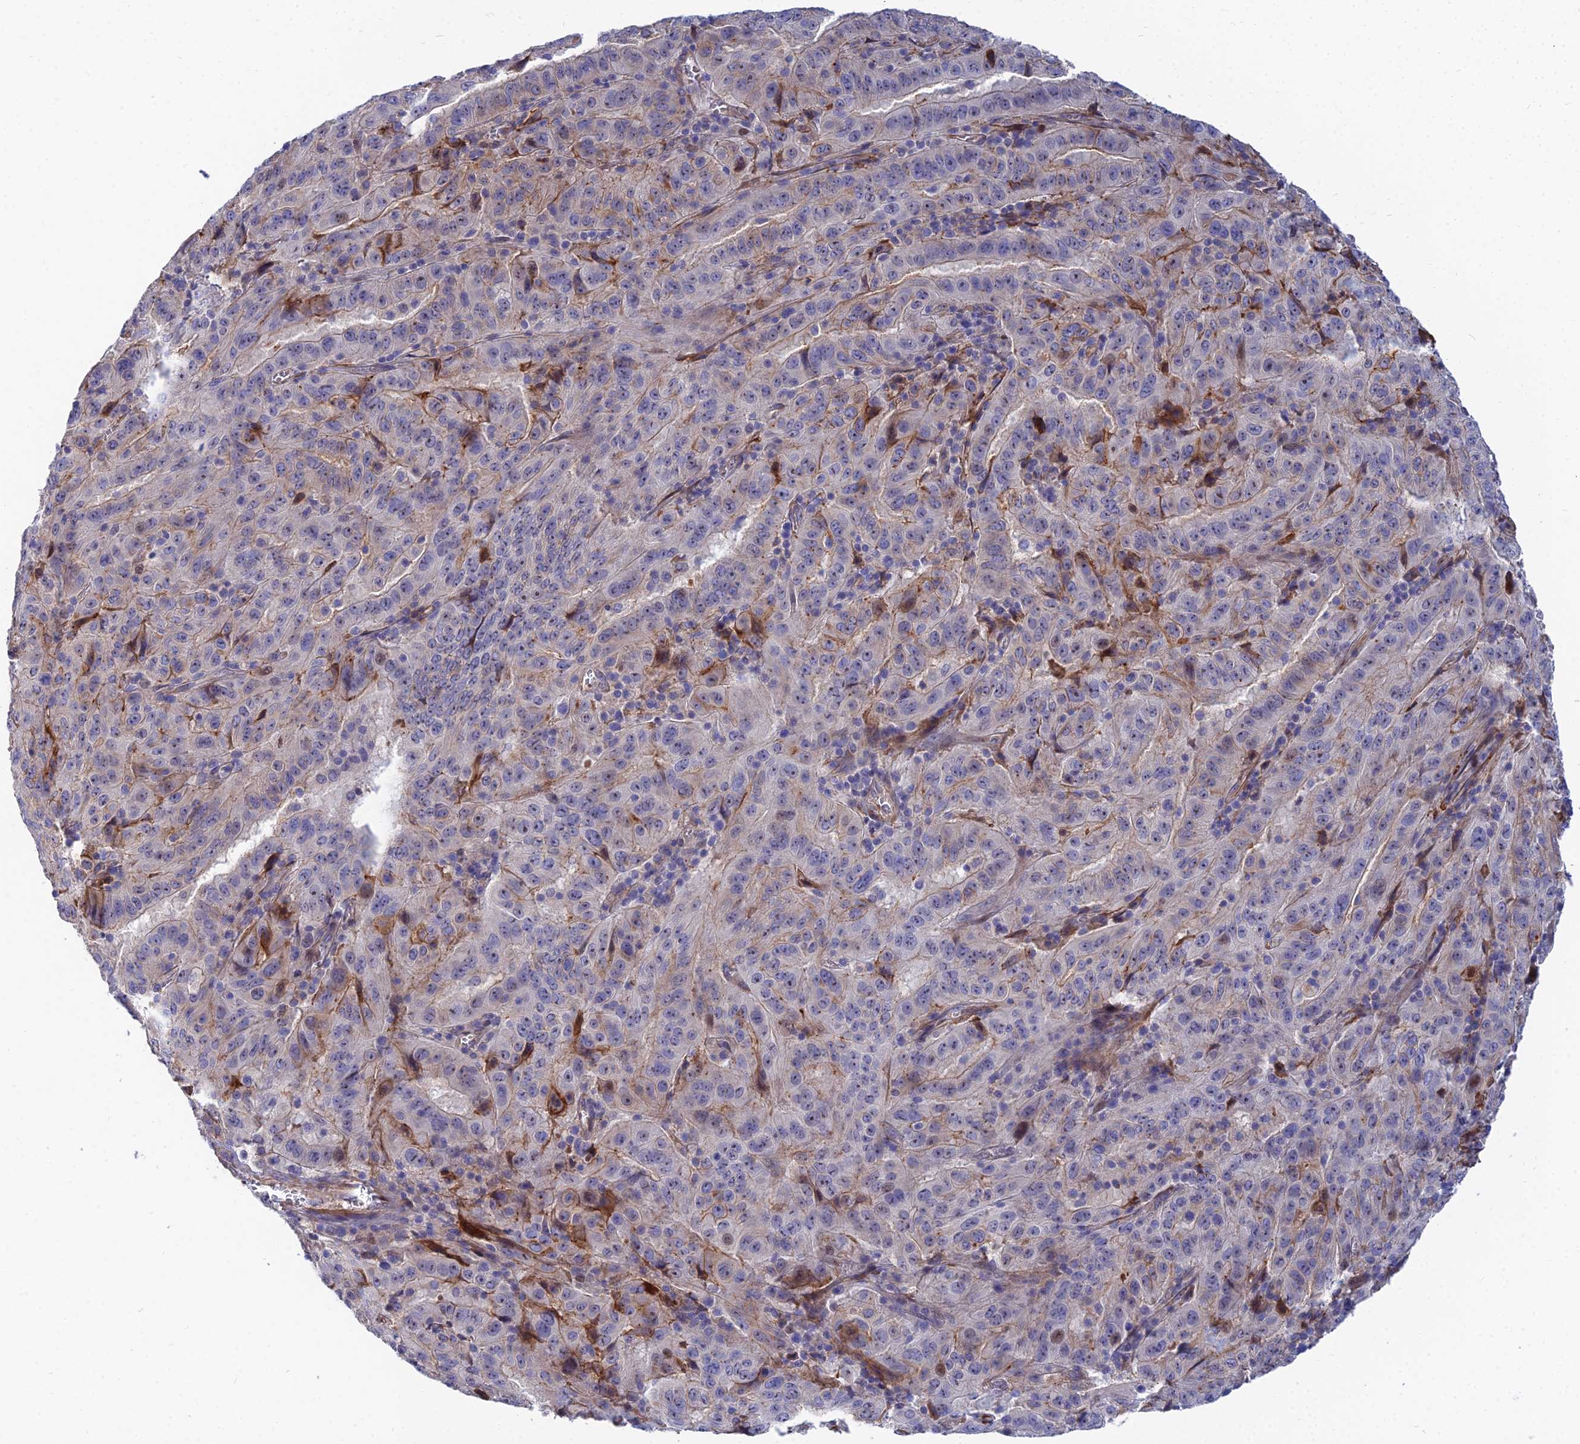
{"staining": {"intensity": "moderate", "quantity": "<25%", "location": "cytoplasmic/membranous"}, "tissue": "pancreatic cancer", "cell_type": "Tumor cells", "image_type": "cancer", "snomed": [{"axis": "morphology", "description": "Adenocarcinoma, NOS"}, {"axis": "topography", "description": "Pancreas"}], "caption": "Tumor cells demonstrate low levels of moderate cytoplasmic/membranous positivity in approximately <25% of cells in pancreatic cancer. (IHC, brightfield microscopy, high magnification).", "gene": "TRIM43B", "patient": {"sex": "male", "age": 63}}